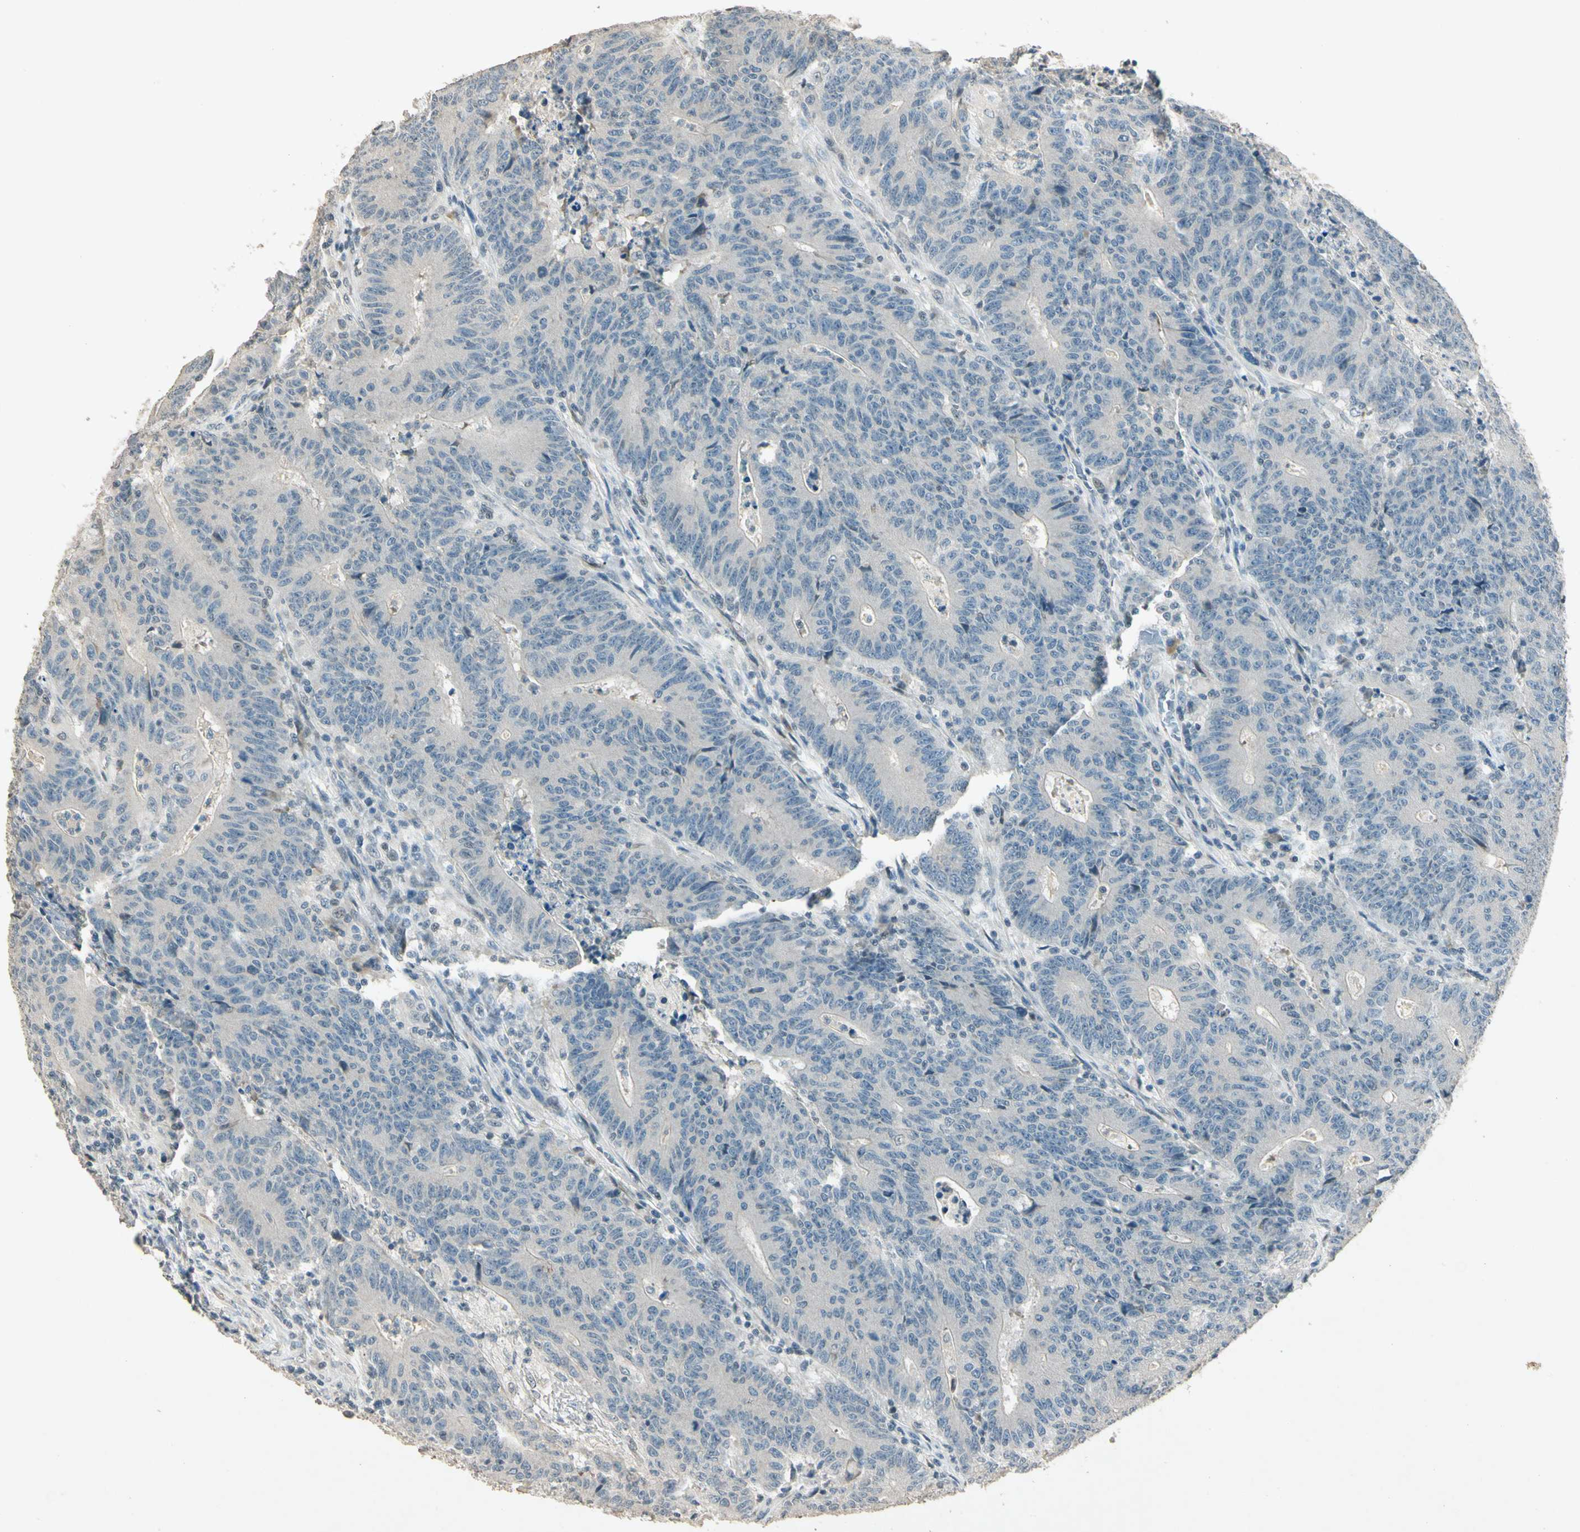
{"staining": {"intensity": "negative", "quantity": "none", "location": "none"}, "tissue": "colorectal cancer", "cell_type": "Tumor cells", "image_type": "cancer", "snomed": [{"axis": "morphology", "description": "Normal tissue, NOS"}, {"axis": "morphology", "description": "Adenocarcinoma, NOS"}, {"axis": "topography", "description": "Colon"}], "caption": "IHC histopathology image of neoplastic tissue: colorectal adenocarcinoma stained with DAB (3,3'-diaminobenzidine) reveals no significant protein staining in tumor cells.", "gene": "ZBTB4", "patient": {"sex": "female", "age": 75}}